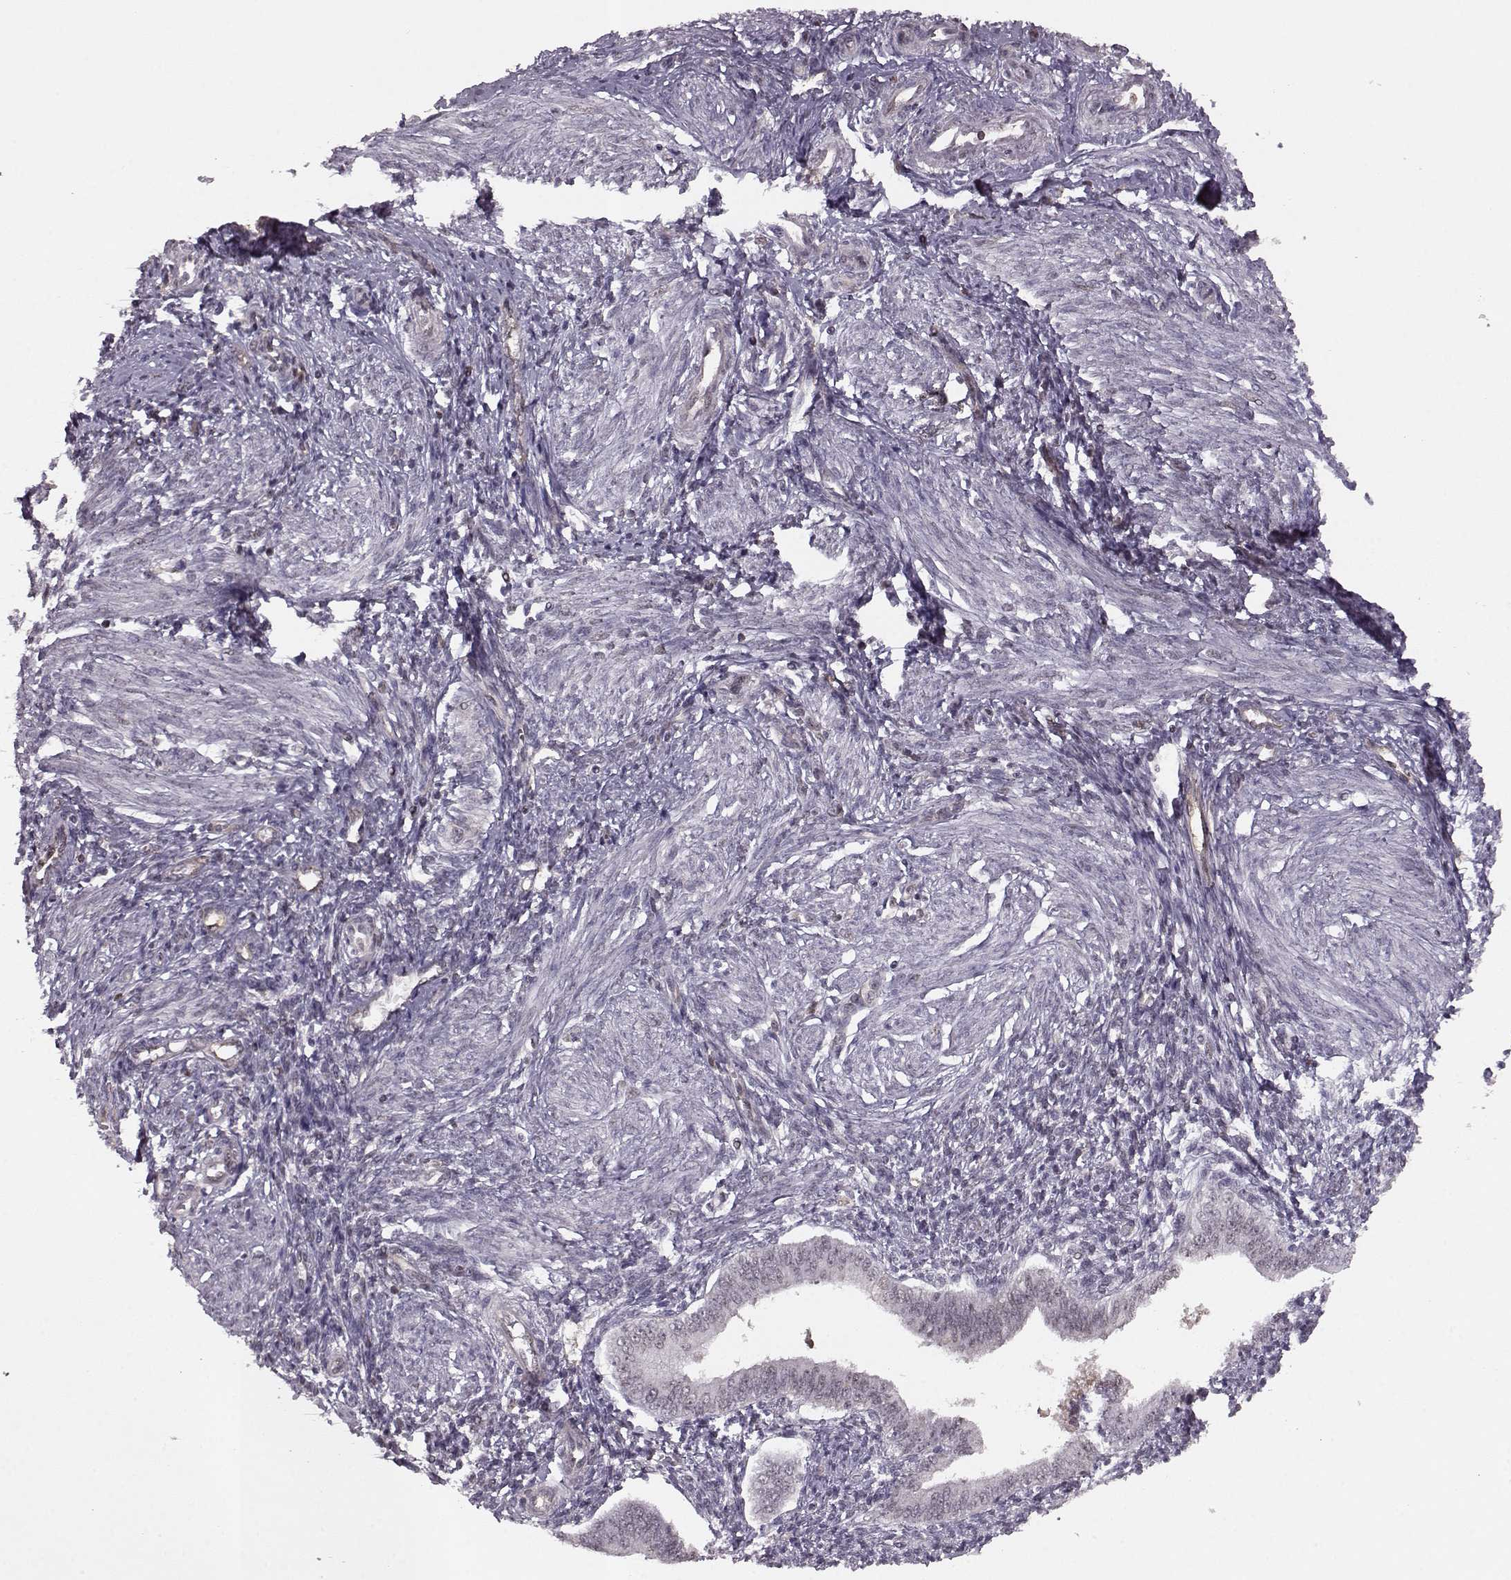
{"staining": {"intensity": "weak", "quantity": "<25%", "location": "nuclear"}, "tissue": "endometrium", "cell_type": "Cells in endometrial stroma", "image_type": "normal", "snomed": [{"axis": "morphology", "description": "Normal tissue, NOS"}, {"axis": "topography", "description": "Endometrium"}], "caption": "This is an immunohistochemistry (IHC) micrograph of normal human endometrium. There is no positivity in cells in endometrial stroma.", "gene": "KLF6", "patient": {"sex": "female", "age": 42}}